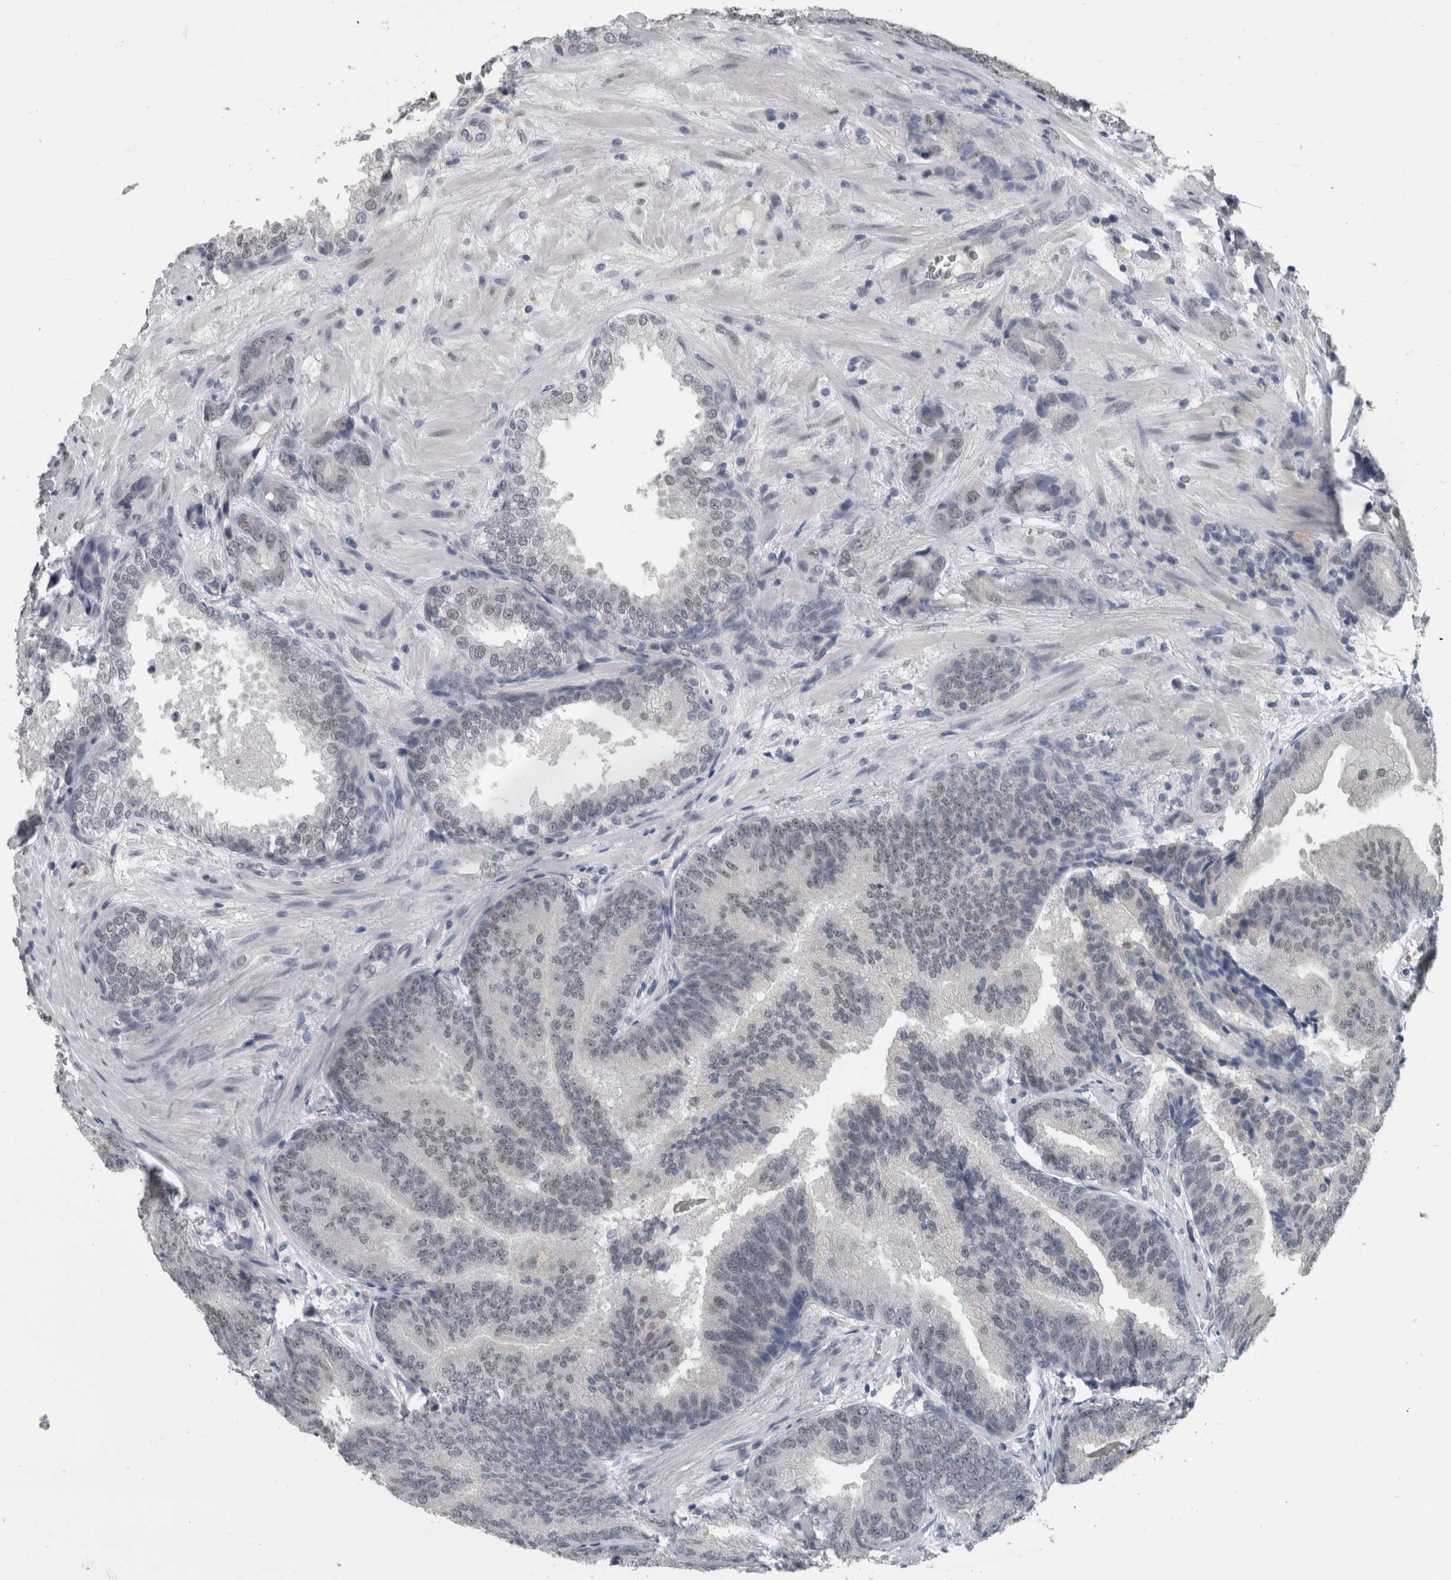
{"staining": {"intensity": "weak", "quantity": "<25%", "location": "nuclear"}, "tissue": "prostate cancer", "cell_type": "Tumor cells", "image_type": "cancer", "snomed": [{"axis": "morphology", "description": "Adenocarcinoma, High grade"}, {"axis": "topography", "description": "Prostate"}], "caption": "The micrograph reveals no staining of tumor cells in prostate cancer.", "gene": "ZBTB21", "patient": {"sex": "male", "age": 55}}